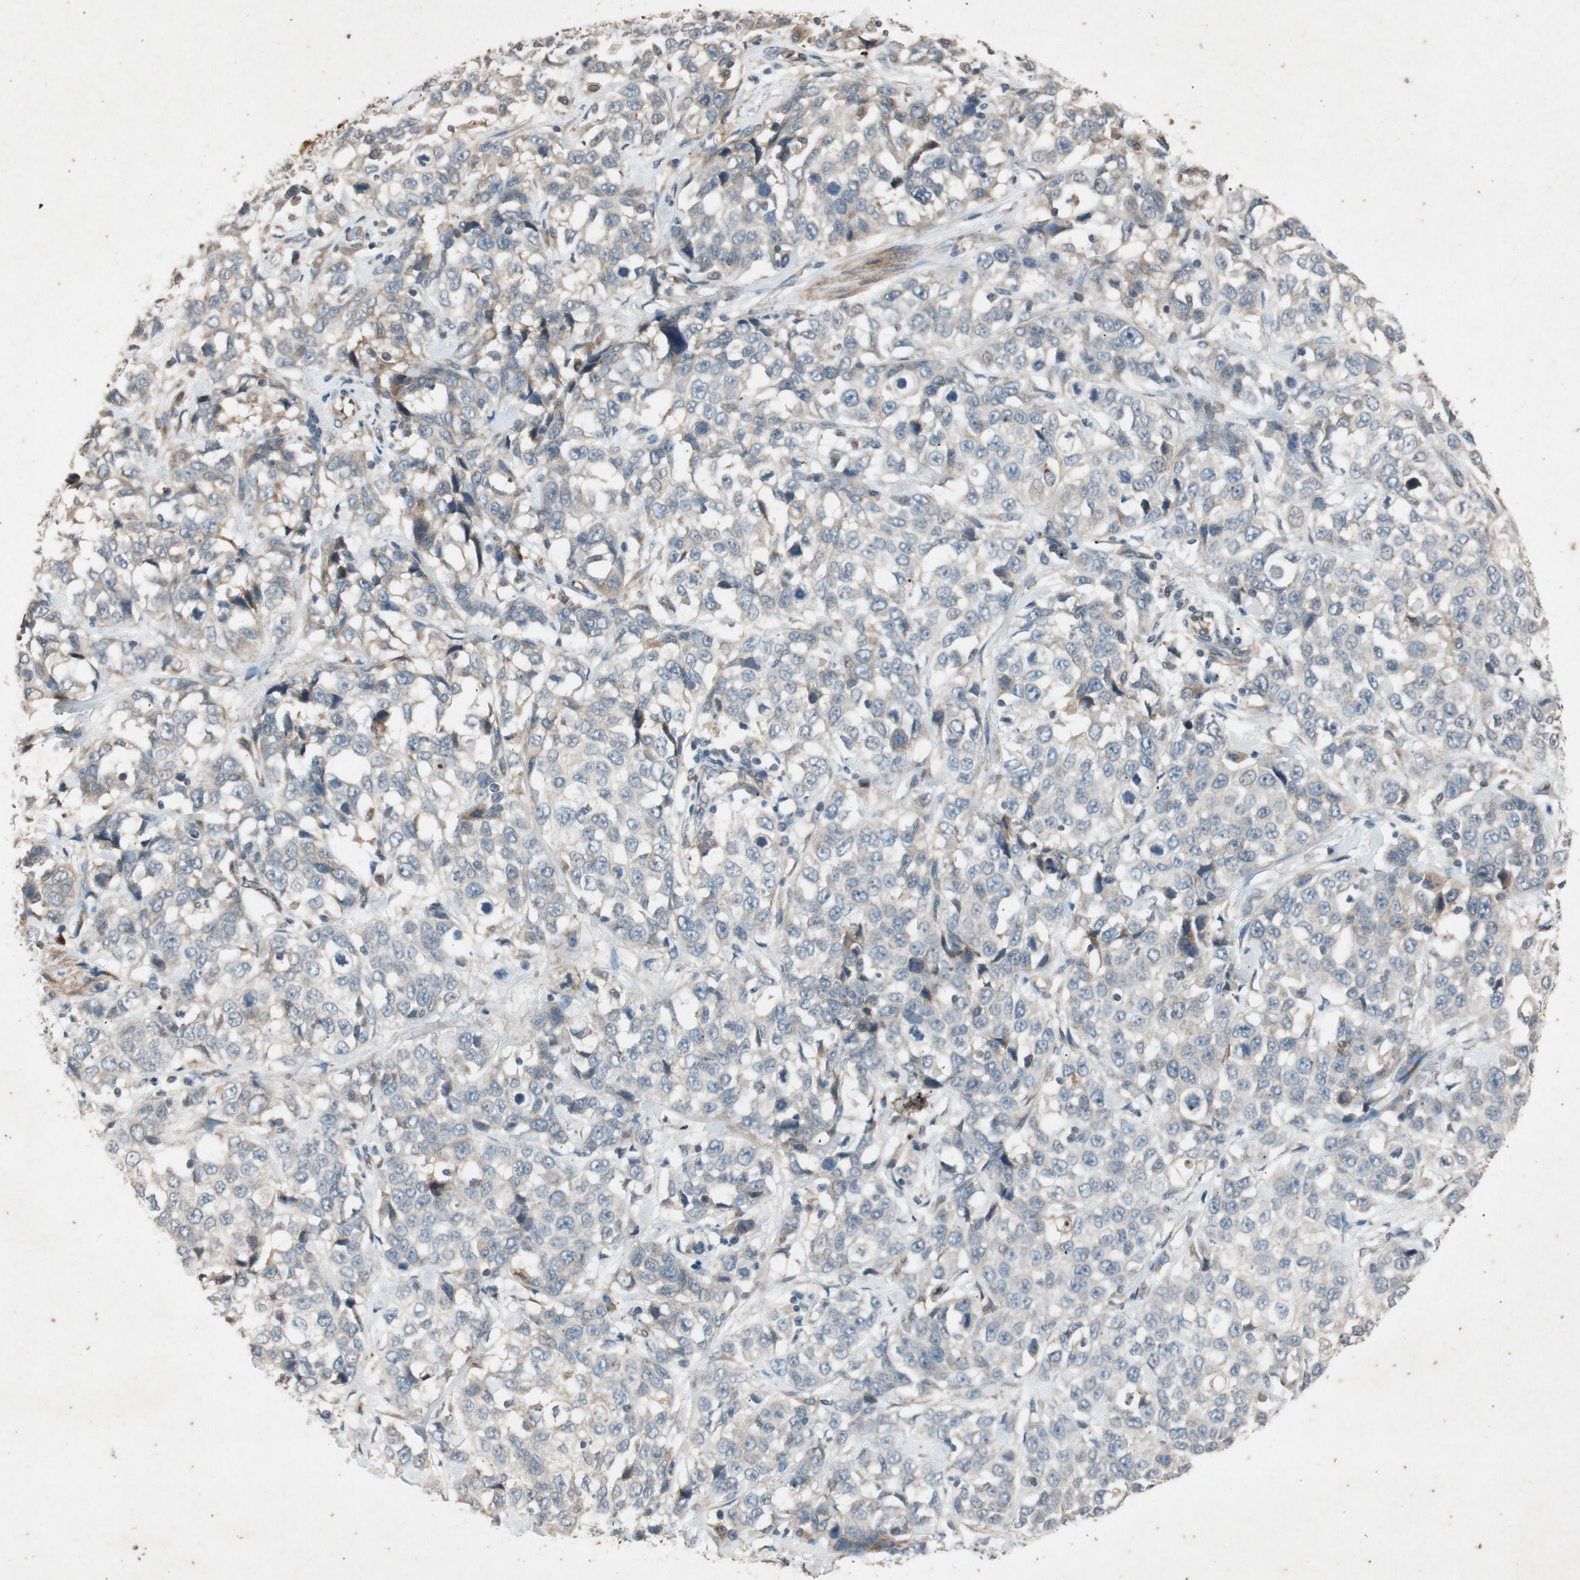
{"staining": {"intensity": "weak", "quantity": ">75%", "location": "cytoplasmic/membranous"}, "tissue": "stomach cancer", "cell_type": "Tumor cells", "image_type": "cancer", "snomed": [{"axis": "morphology", "description": "Normal tissue, NOS"}, {"axis": "morphology", "description": "Adenocarcinoma, NOS"}, {"axis": "topography", "description": "Stomach"}], "caption": "Protein expression by immunohistochemistry (IHC) reveals weak cytoplasmic/membranous expression in about >75% of tumor cells in adenocarcinoma (stomach). The protein of interest is stained brown, and the nuclei are stained in blue (DAB IHC with brightfield microscopy, high magnification).", "gene": "ATP2C1", "patient": {"sex": "male", "age": 48}}